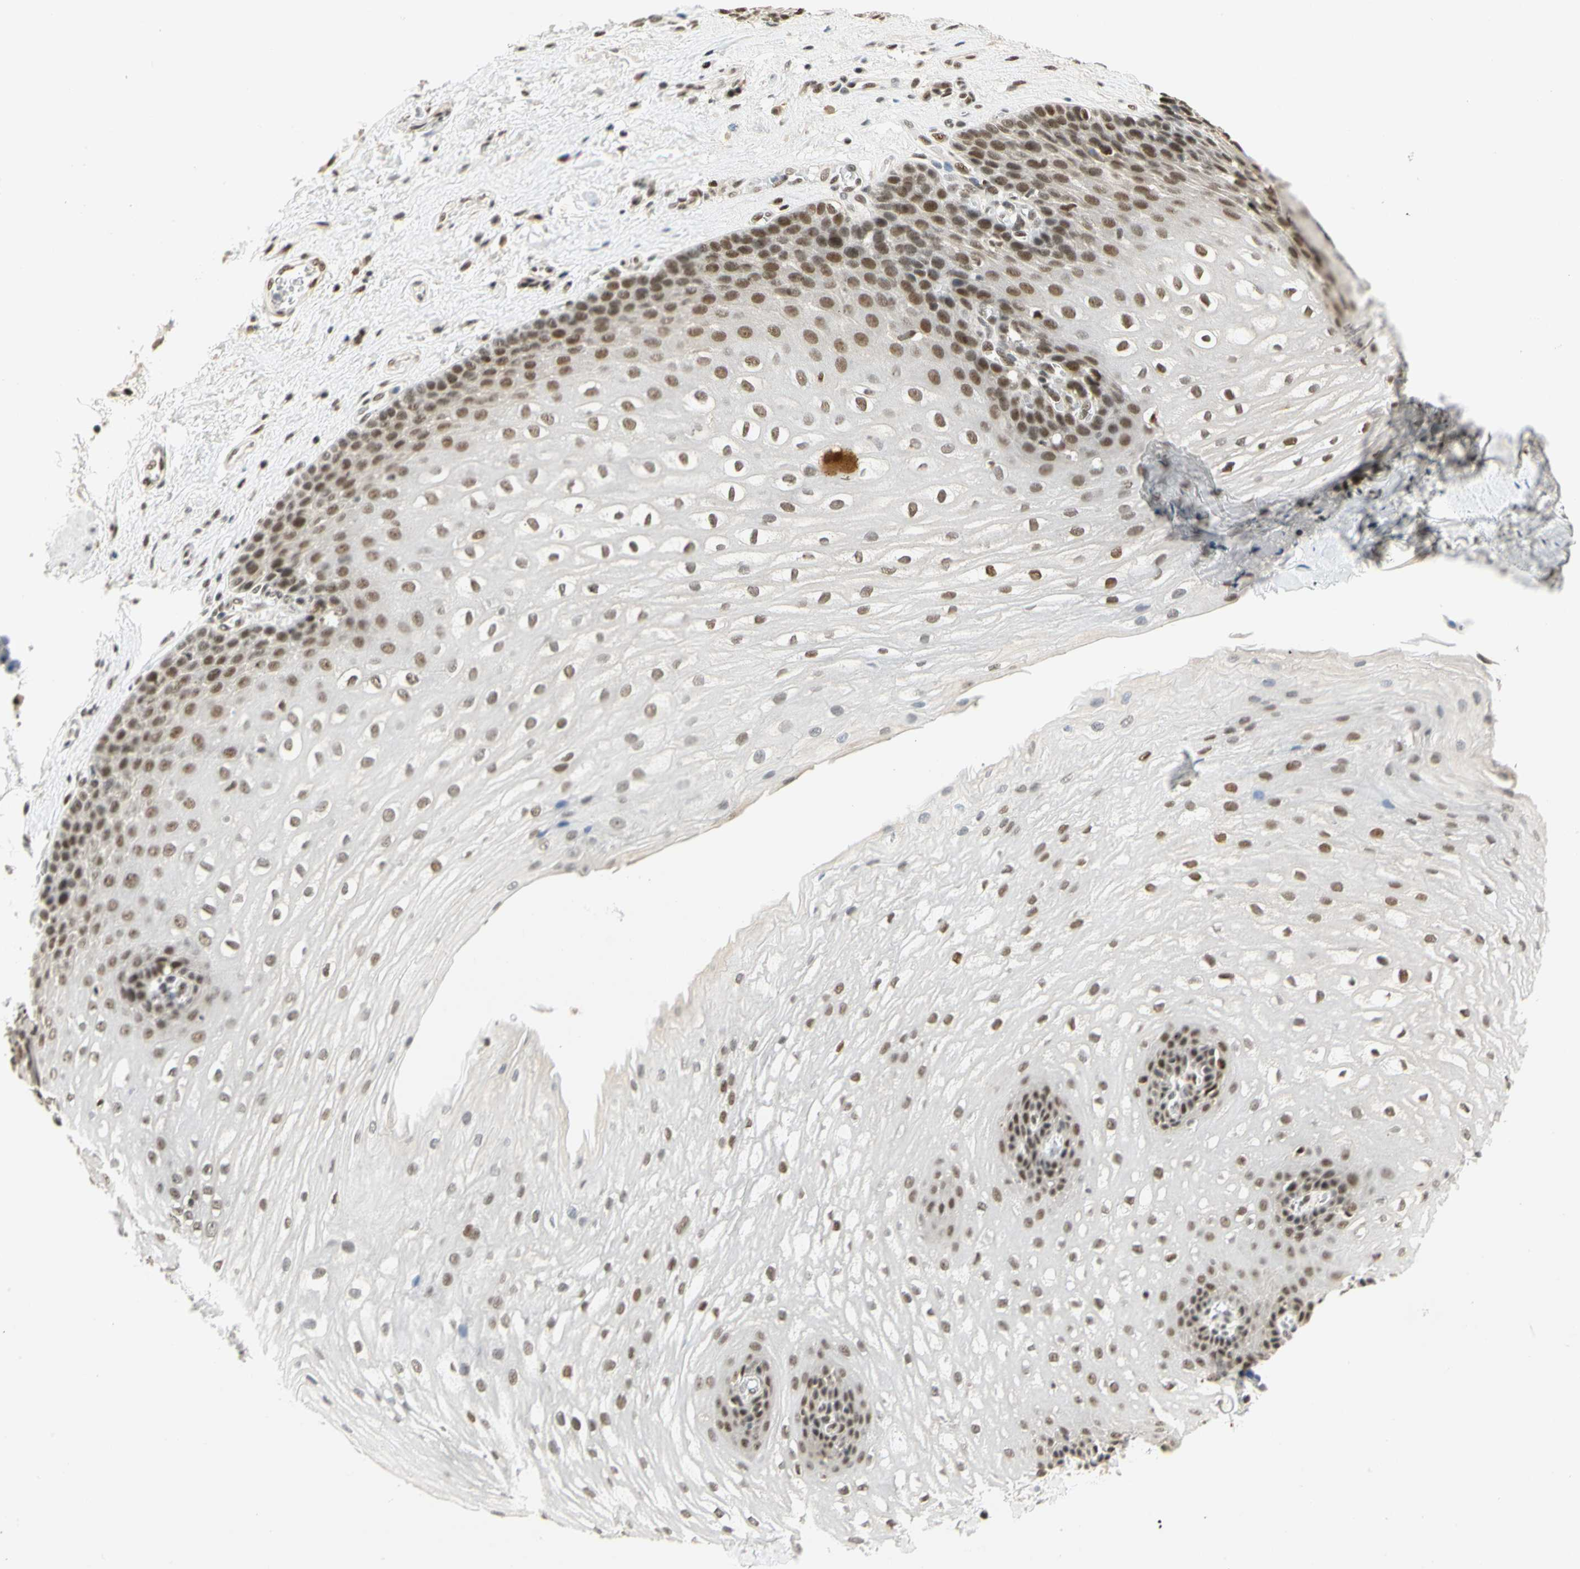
{"staining": {"intensity": "moderate", "quantity": ">75%", "location": "nuclear"}, "tissue": "esophagus", "cell_type": "Squamous epithelial cells", "image_type": "normal", "snomed": [{"axis": "morphology", "description": "Normal tissue, NOS"}, {"axis": "topography", "description": "Esophagus"}], "caption": "Normal esophagus was stained to show a protein in brown. There is medium levels of moderate nuclear expression in approximately >75% of squamous epithelial cells. (IHC, brightfield microscopy, high magnification).", "gene": "ZSCAN16", "patient": {"sex": "male", "age": 48}}